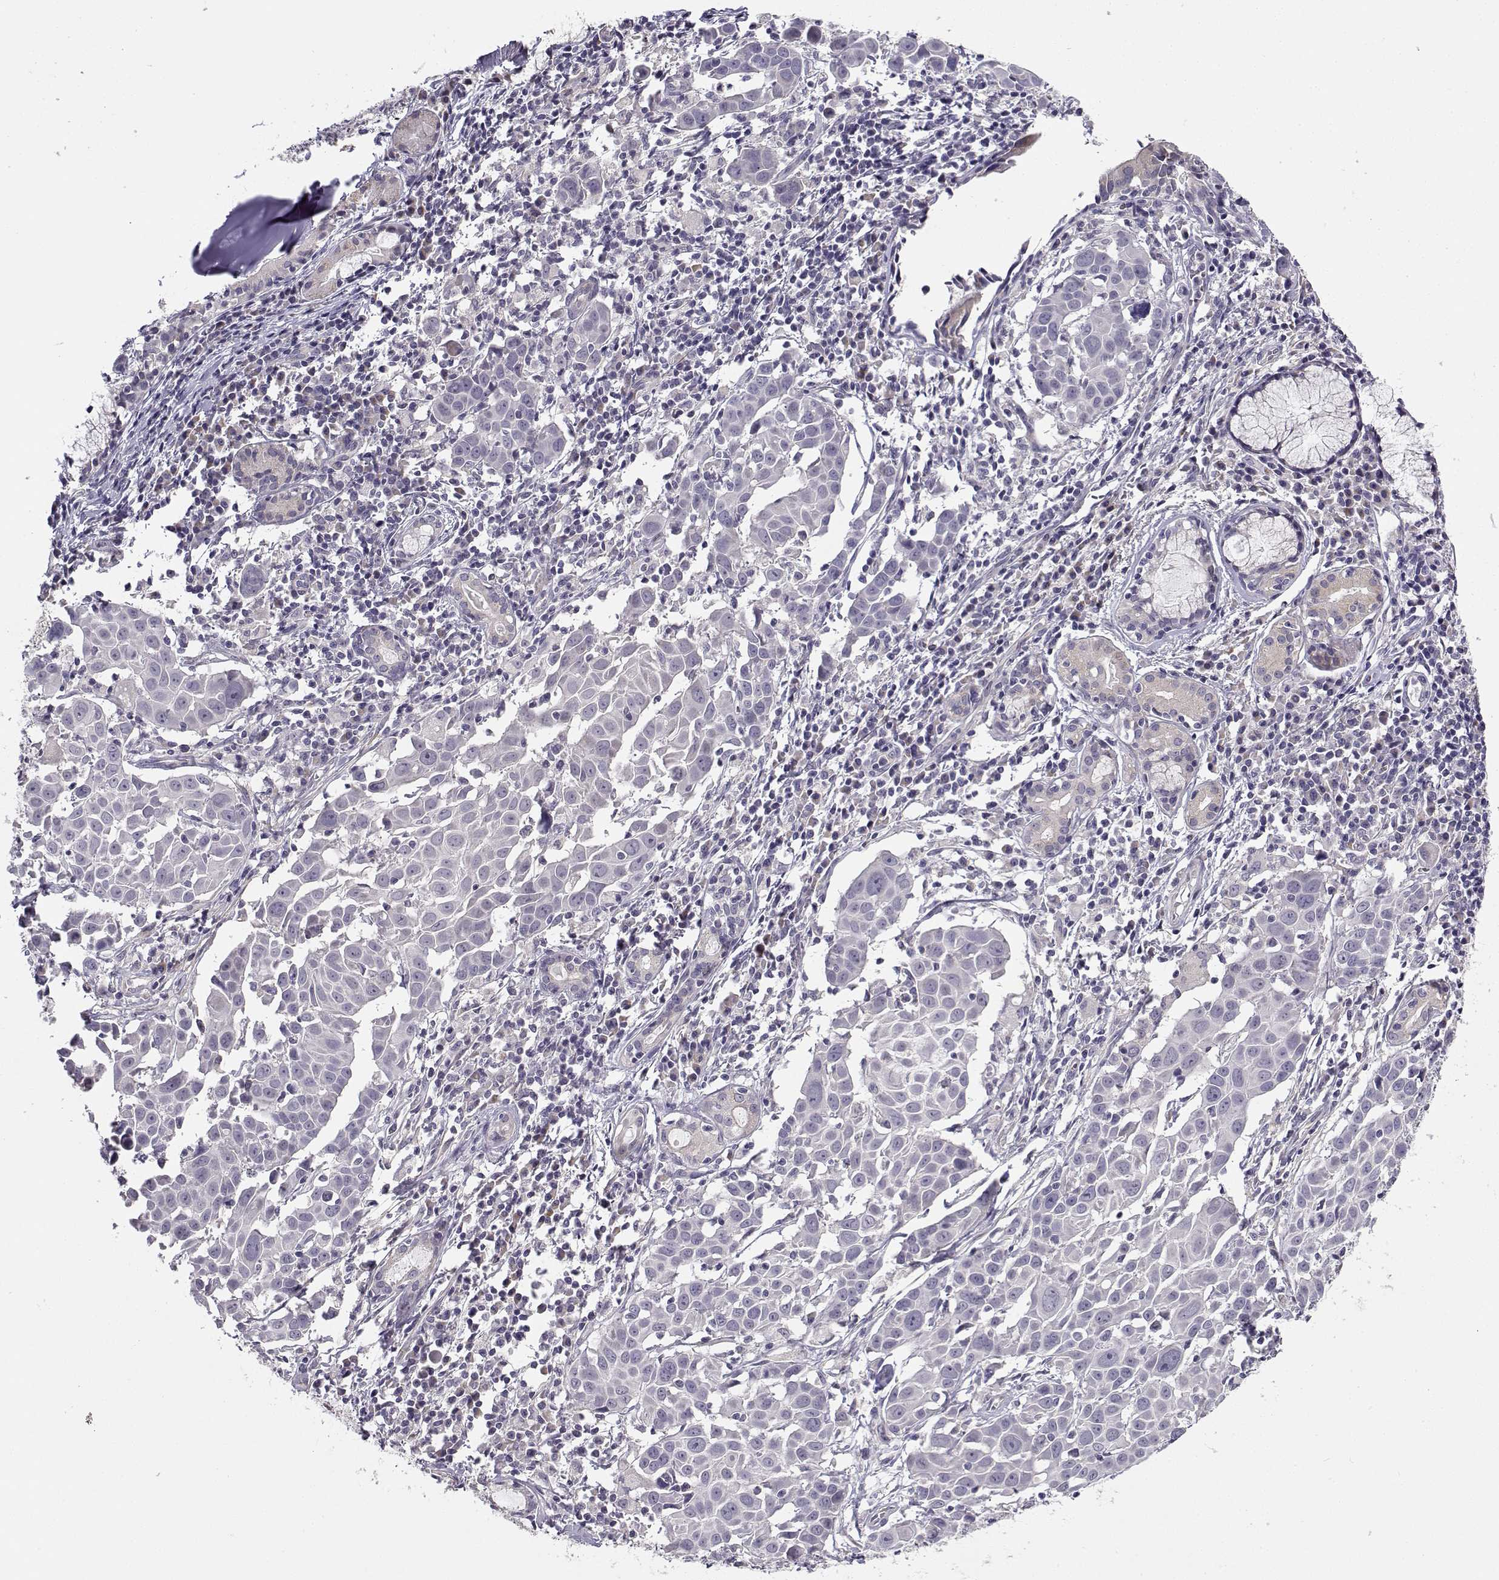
{"staining": {"intensity": "negative", "quantity": "none", "location": "none"}, "tissue": "lung cancer", "cell_type": "Tumor cells", "image_type": "cancer", "snomed": [{"axis": "morphology", "description": "Squamous cell carcinoma, NOS"}, {"axis": "topography", "description": "Lung"}], "caption": "High power microscopy histopathology image of an immunohistochemistry histopathology image of lung cancer (squamous cell carcinoma), revealing no significant staining in tumor cells.", "gene": "TMEM145", "patient": {"sex": "male", "age": 57}}